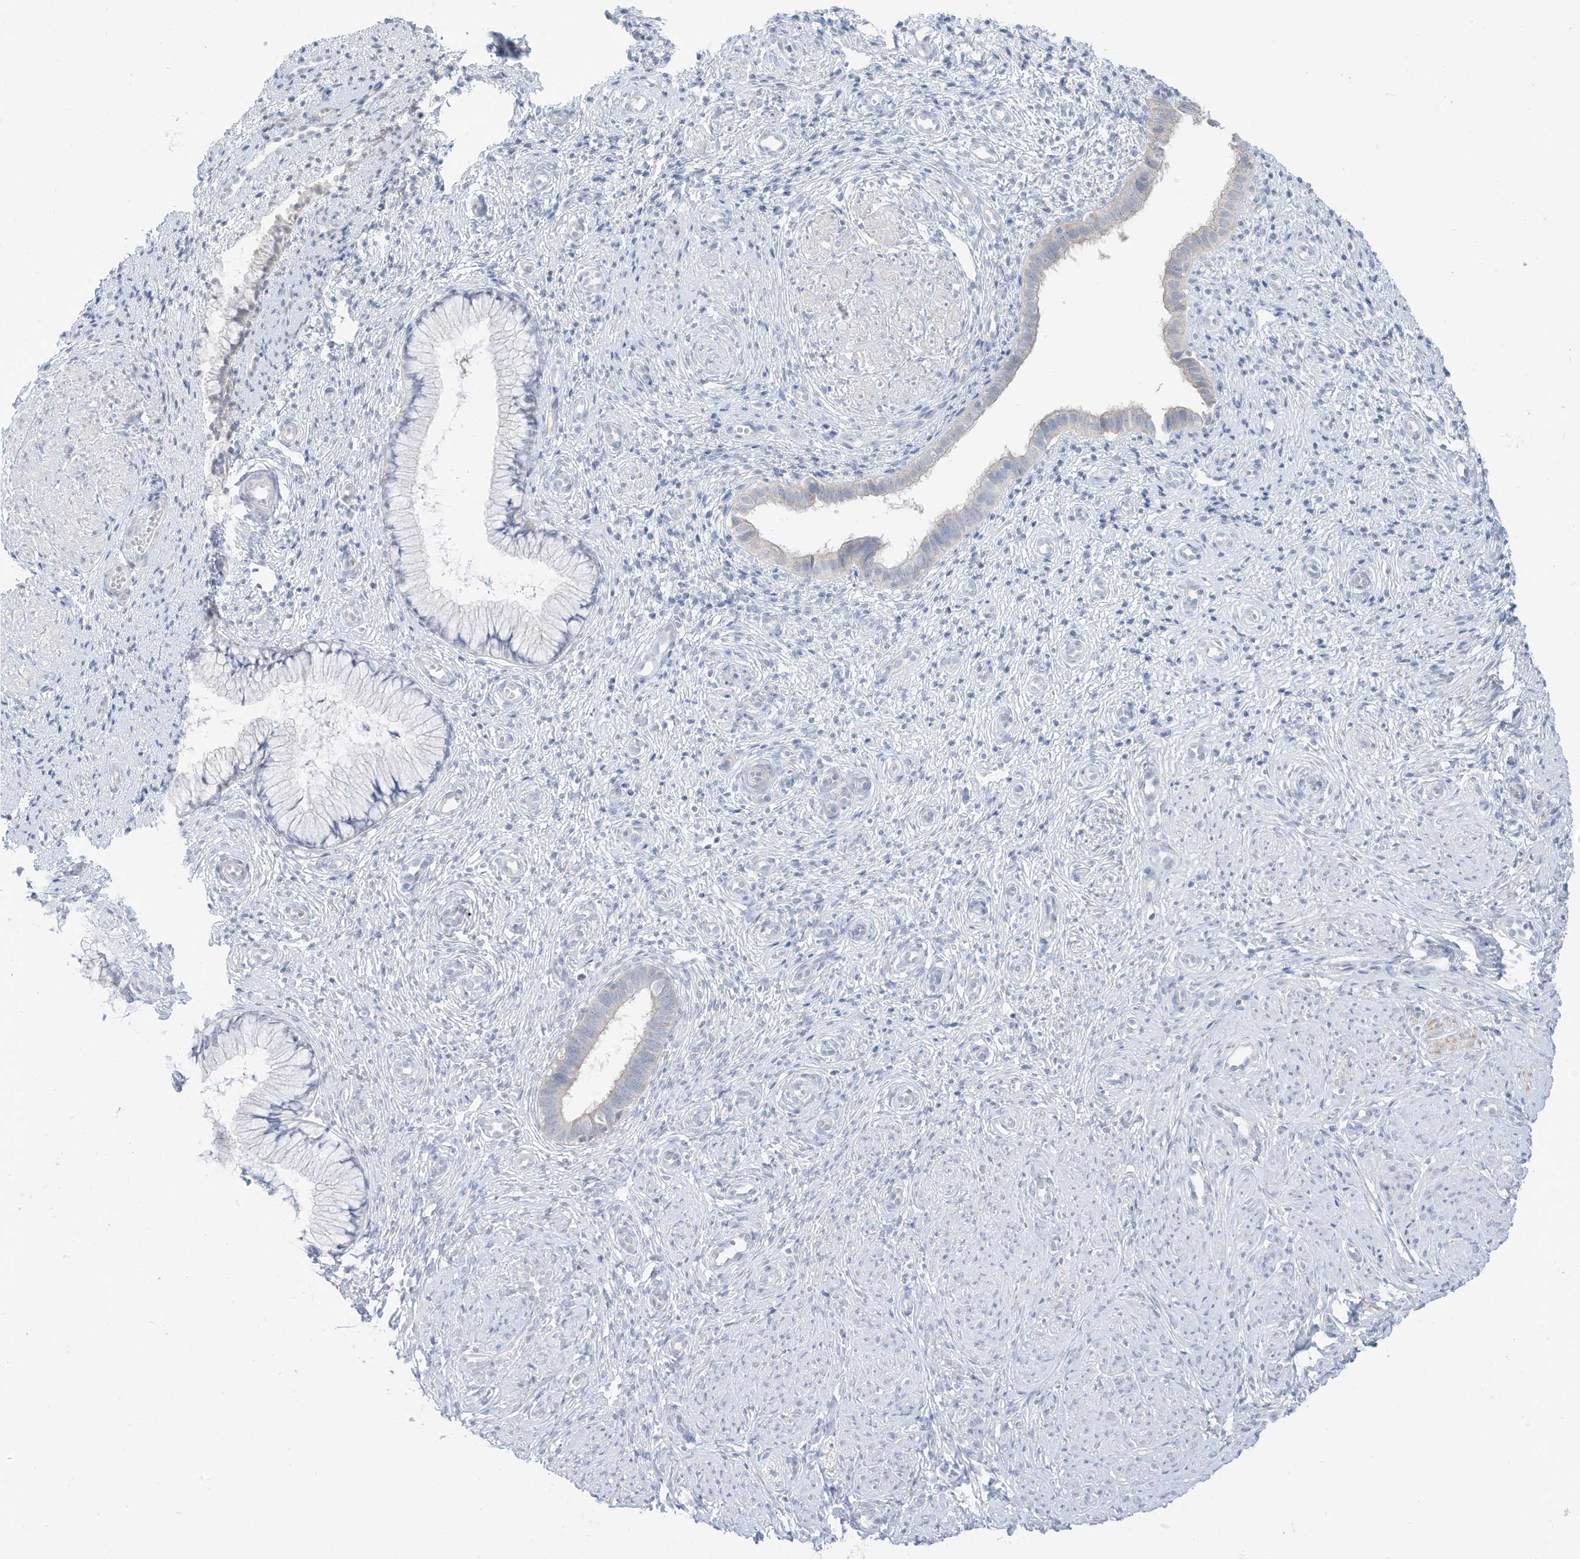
{"staining": {"intensity": "negative", "quantity": "none", "location": "none"}, "tissue": "cervix", "cell_type": "Glandular cells", "image_type": "normal", "snomed": [{"axis": "morphology", "description": "Normal tissue, NOS"}, {"axis": "topography", "description": "Cervix"}], "caption": "Immunohistochemistry histopathology image of normal human cervix stained for a protein (brown), which demonstrates no positivity in glandular cells.", "gene": "OGT", "patient": {"sex": "female", "age": 27}}